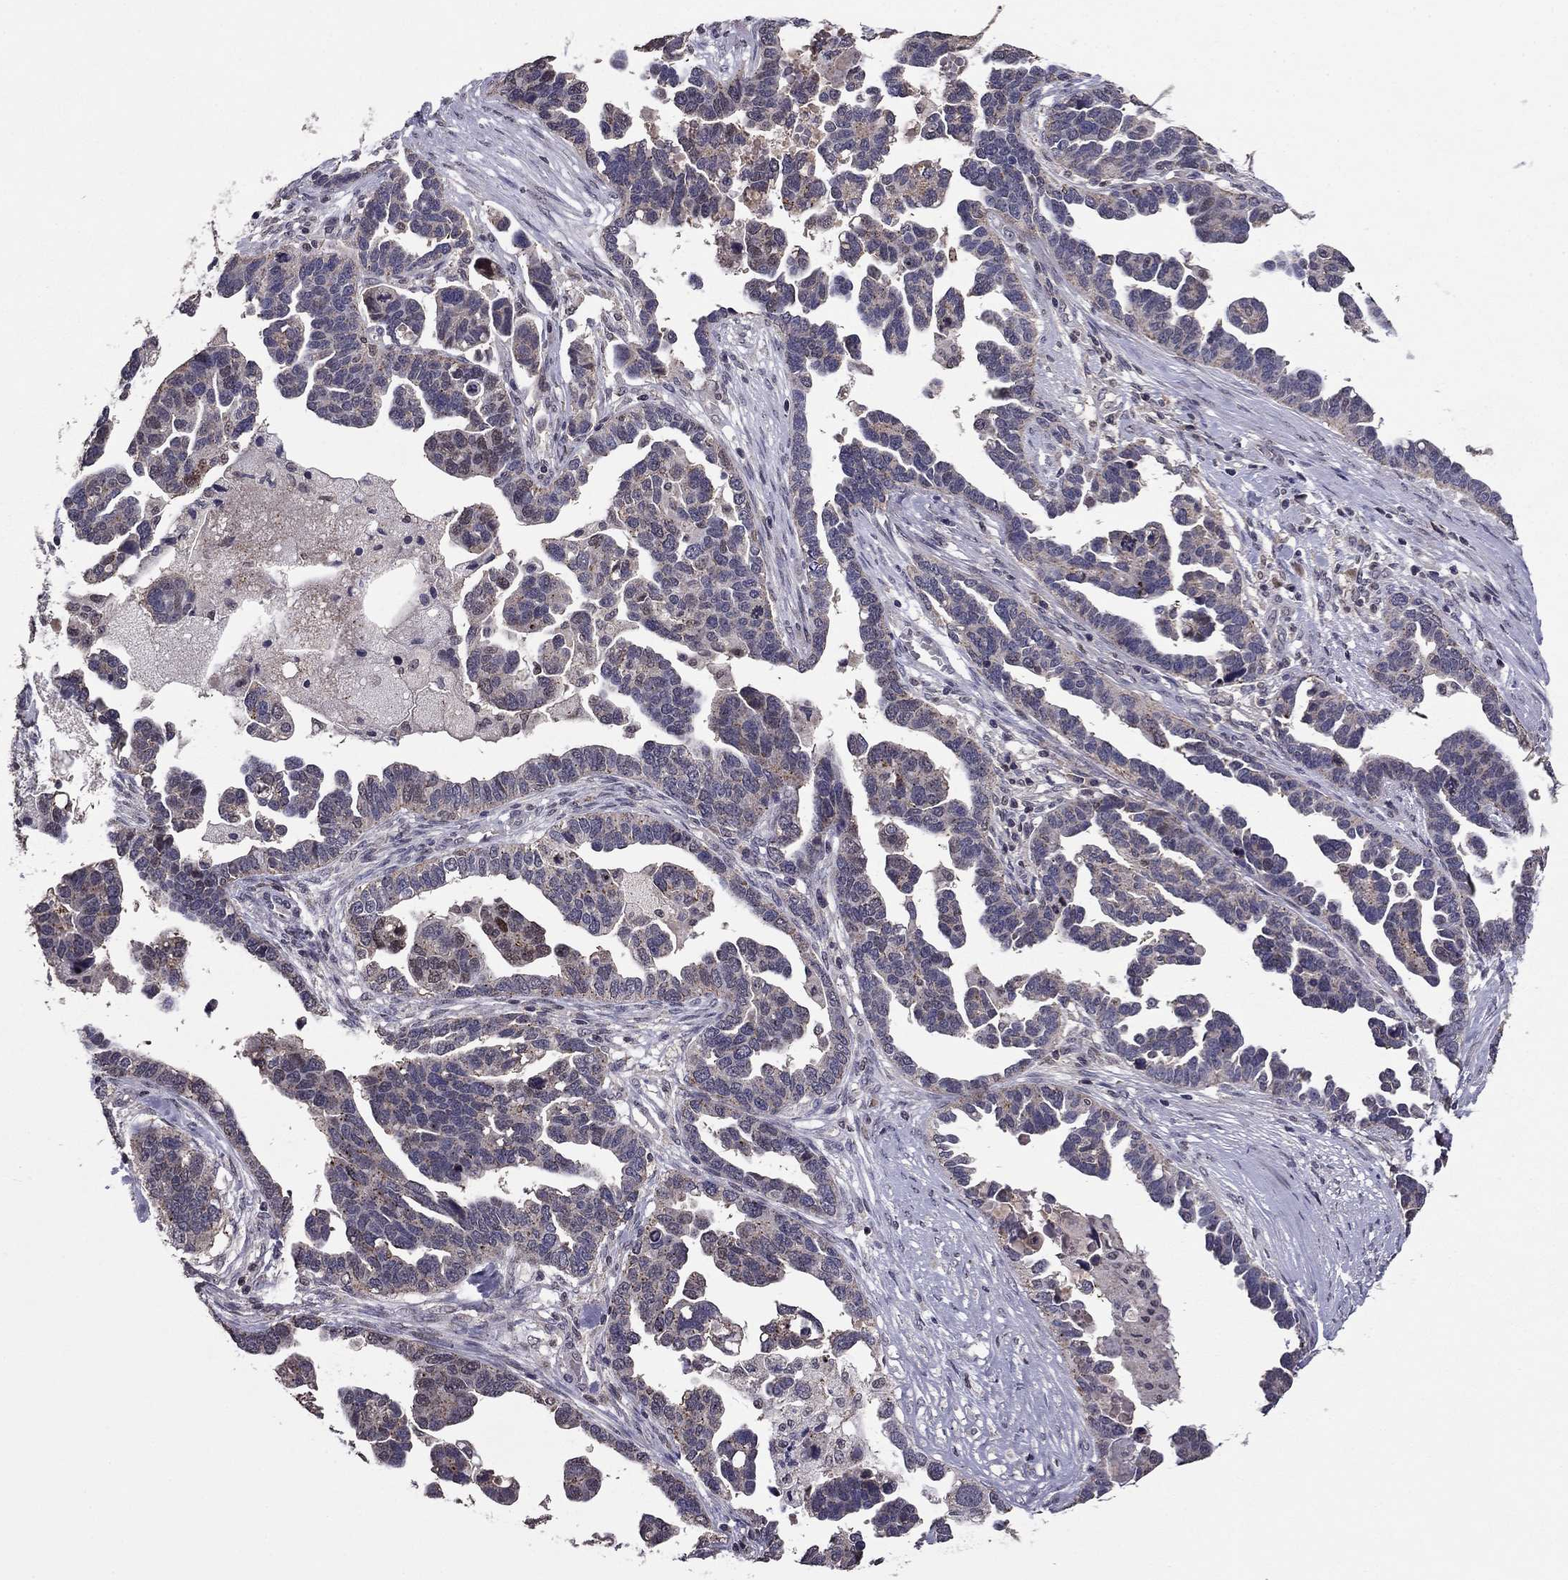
{"staining": {"intensity": "negative", "quantity": "none", "location": "none"}, "tissue": "ovarian cancer", "cell_type": "Tumor cells", "image_type": "cancer", "snomed": [{"axis": "morphology", "description": "Cystadenocarcinoma, serous, NOS"}, {"axis": "topography", "description": "Ovary"}], "caption": "The immunohistochemistry (IHC) micrograph has no significant expression in tumor cells of ovarian serous cystadenocarcinoma tissue. The staining was performed using DAB (3,3'-diaminobenzidine) to visualize the protein expression in brown, while the nuclei were stained in blue with hematoxylin (Magnification: 20x).", "gene": "HCN1", "patient": {"sex": "female", "age": 54}}